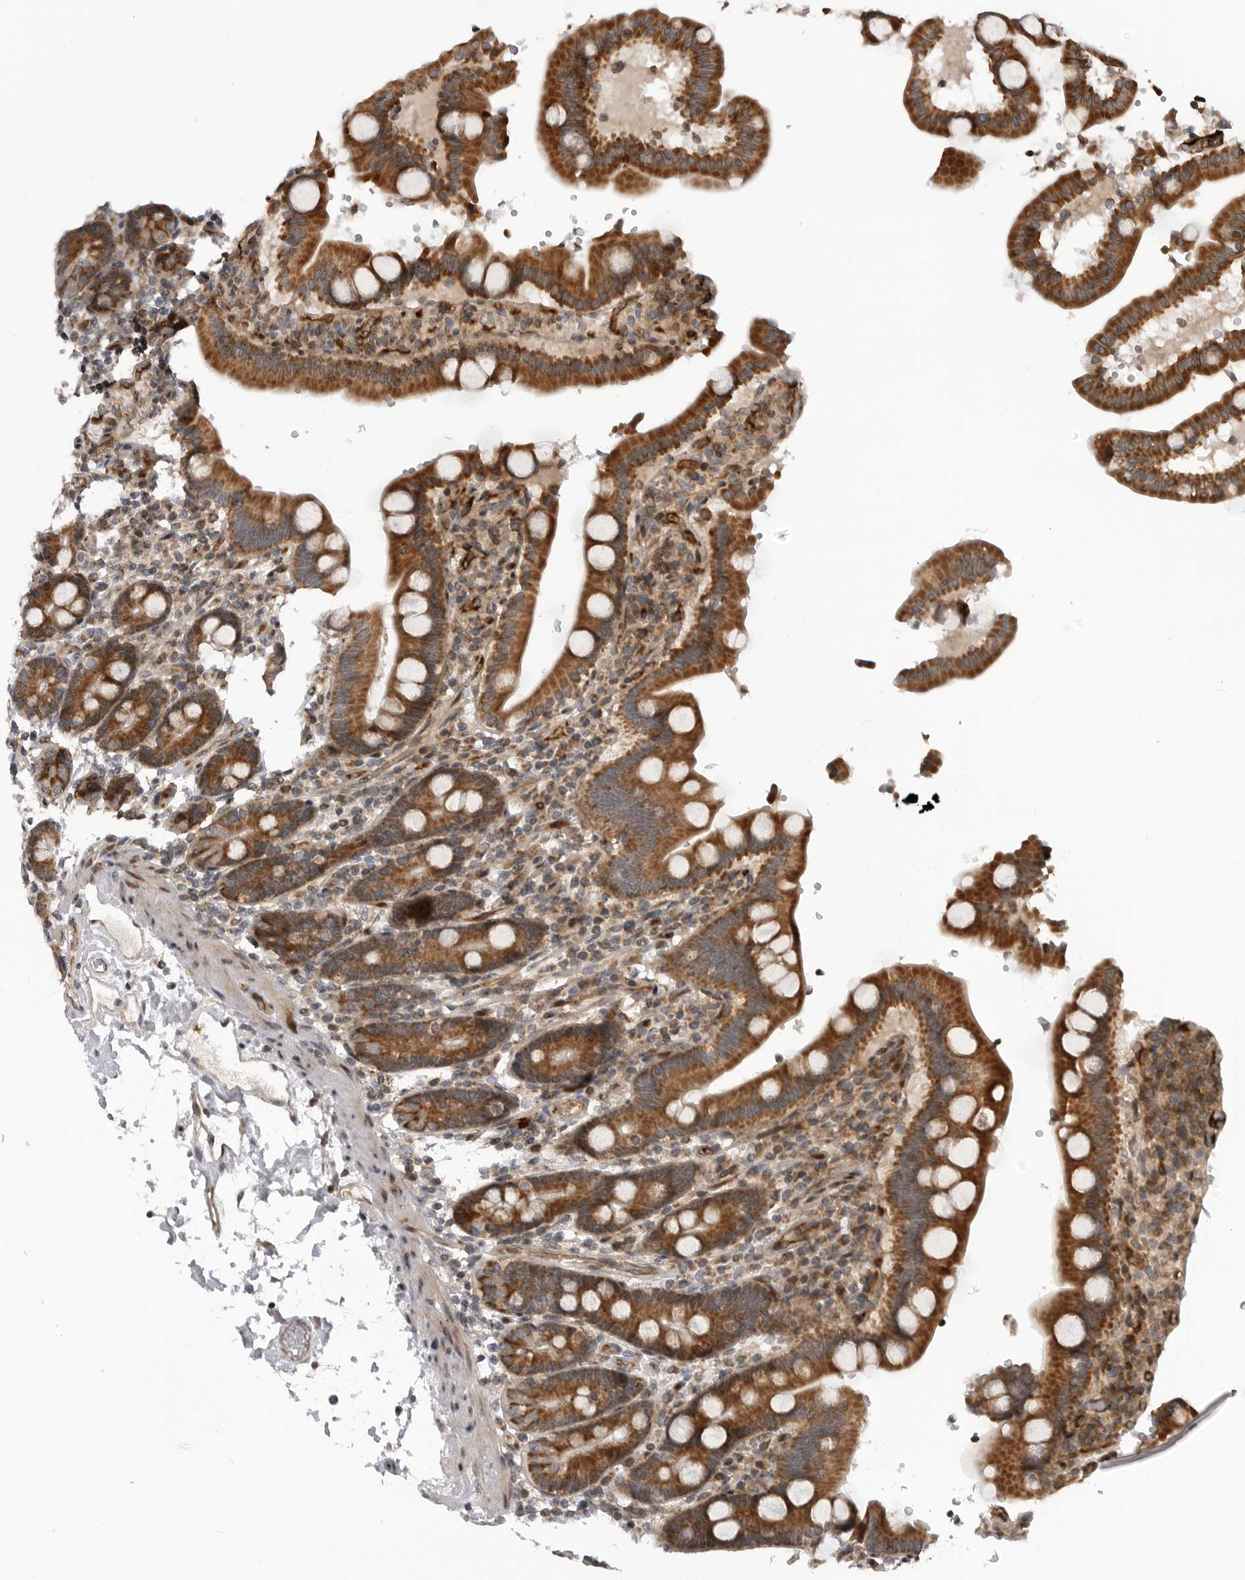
{"staining": {"intensity": "strong", "quantity": ">75%", "location": "cytoplasmic/membranous"}, "tissue": "duodenum", "cell_type": "Glandular cells", "image_type": "normal", "snomed": [{"axis": "morphology", "description": "Normal tissue, NOS"}, {"axis": "topography", "description": "Small intestine, NOS"}], "caption": "Protein staining of normal duodenum exhibits strong cytoplasmic/membranous staining in about >75% of glandular cells.", "gene": "ABL1", "patient": {"sex": "female", "age": 71}}